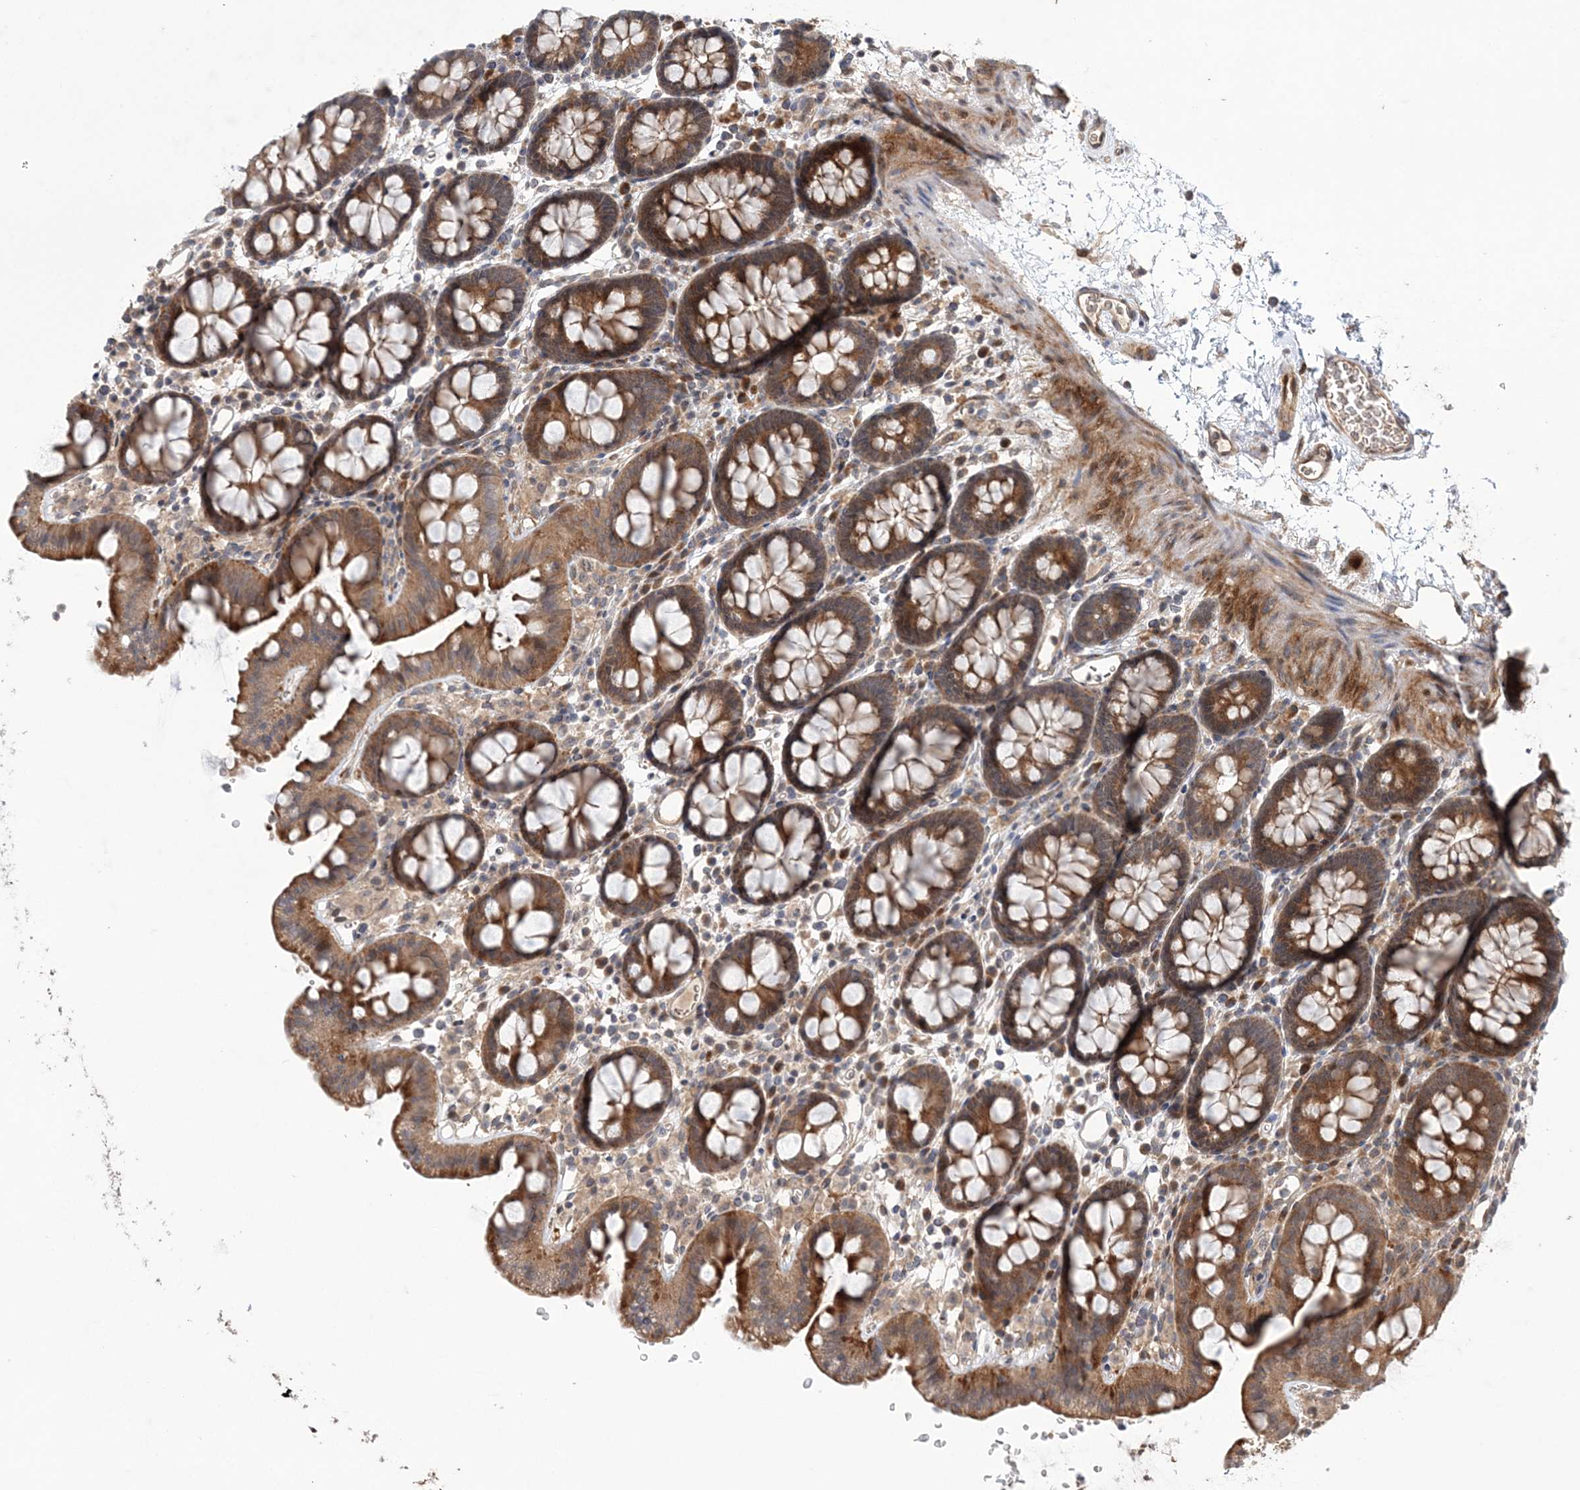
{"staining": {"intensity": "weak", "quantity": "25%-75%", "location": "cytoplasmic/membranous"}, "tissue": "colon", "cell_type": "Endothelial cells", "image_type": "normal", "snomed": [{"axis": "morphology", "description": "Normal tissue, NOS"}, {"axis": "topography", "description": "Colon"}], "caption": "Immunohistochemical staining of benign human colon exhibits weak cytoplasmic/membranous protein expression in about 25%-75% of endothelial cells.", "gene": "UBTD2", "patient": {"sex": "male", "age": 75}}